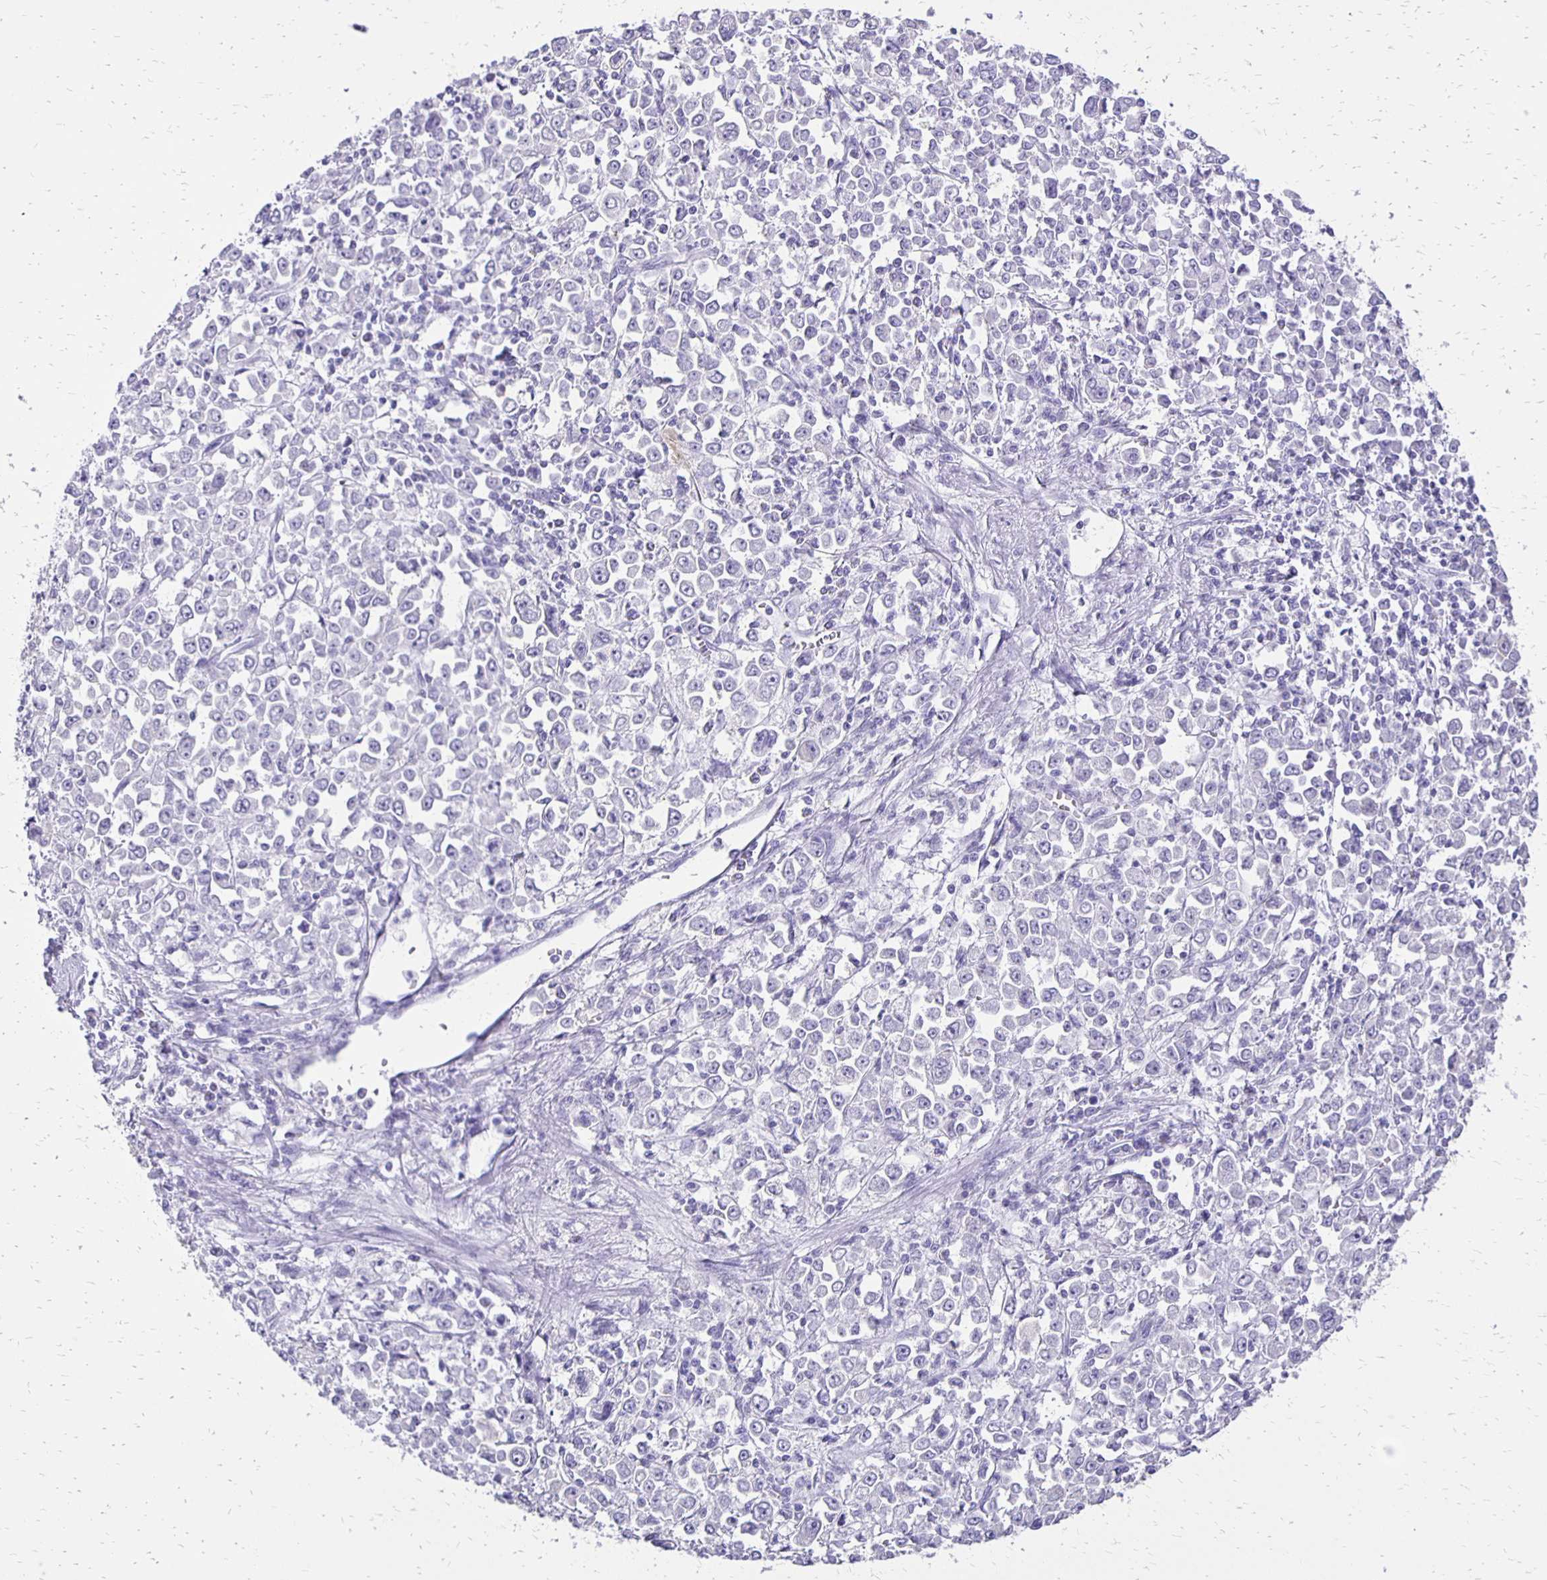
{"staining": {"intensity": "negative", "quantity": "none", "location": "none"}, "tissue": "stomach cancer", "cell_type": "Tumor cells", "image_type": "cancer", "snomed": [{"axis": "morphology", "description": "Adenocarcinoma, NOS"}, {"axis": "topography", "description": "Stomach, upper"}], "caption": "There is no significant expression in tumor cells of stomach cancer. The staining was performed using DAB to visualize the protein expression in brown, while the nuclei were stained in blue with hematoxylin (Magnification: 20x).", "gene": "ANKRD45", "patient": {"sex": "male", "age": 70}}